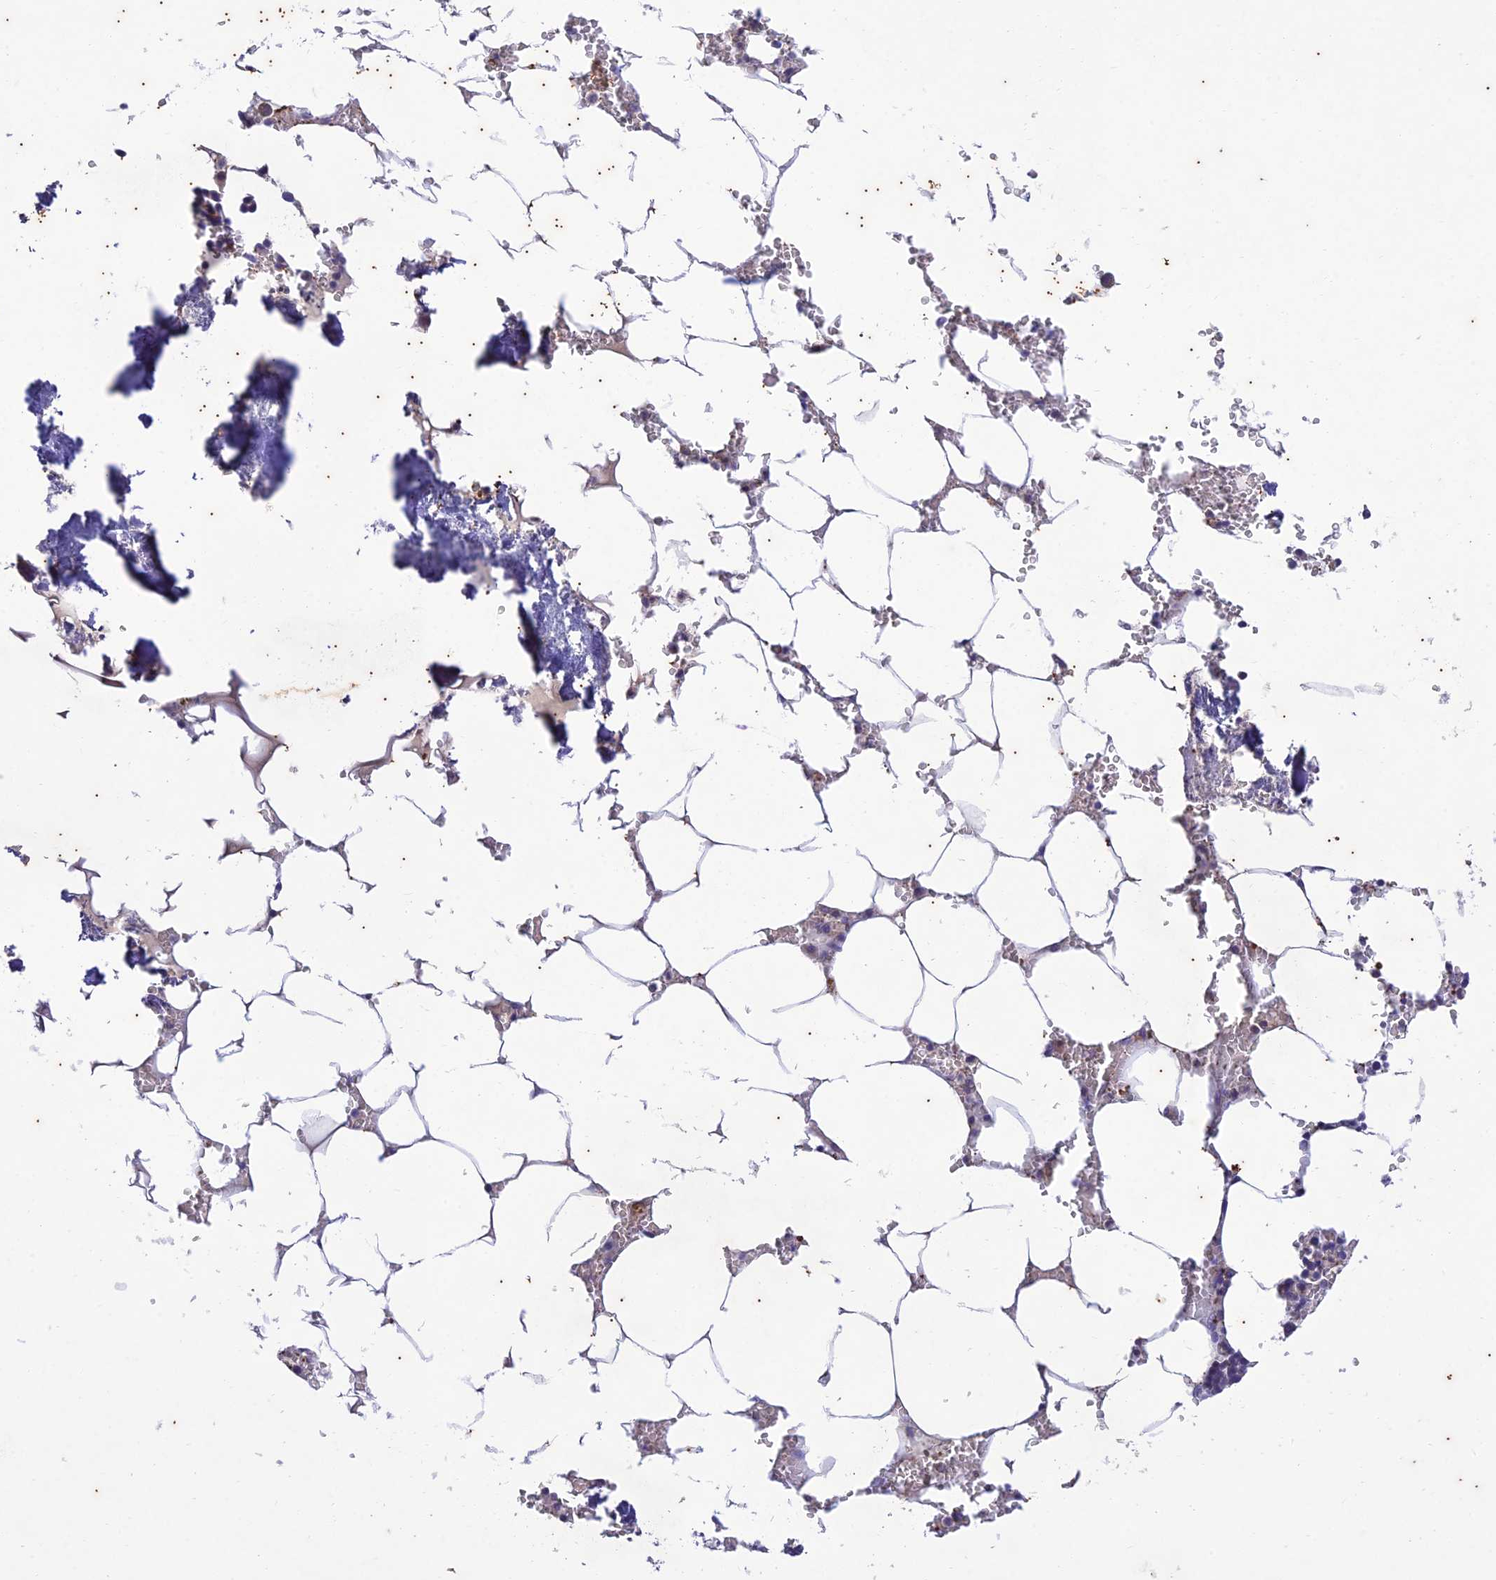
{"staining": {"intensity": "strong", "quantity": "<25%", "location": "cytoplasmic/membranous"}, "tissue": "bone marrow", "cell_type": "Hematopoietic cells", "image_type": "normal", "snomed": [{"axis": "morphology", "description": "Normal tissue, NOS"}, {"axis": "topography", "description": "Bone marrow"}], "caption": "The histopathology image displays staining of benign bone marrow, revealing strong cytoplasmic/membranous protein staining (brown color) within hematopoietic cells.", "gene": "TMEM40", "patient": {"sex": "male", "age": 70}}